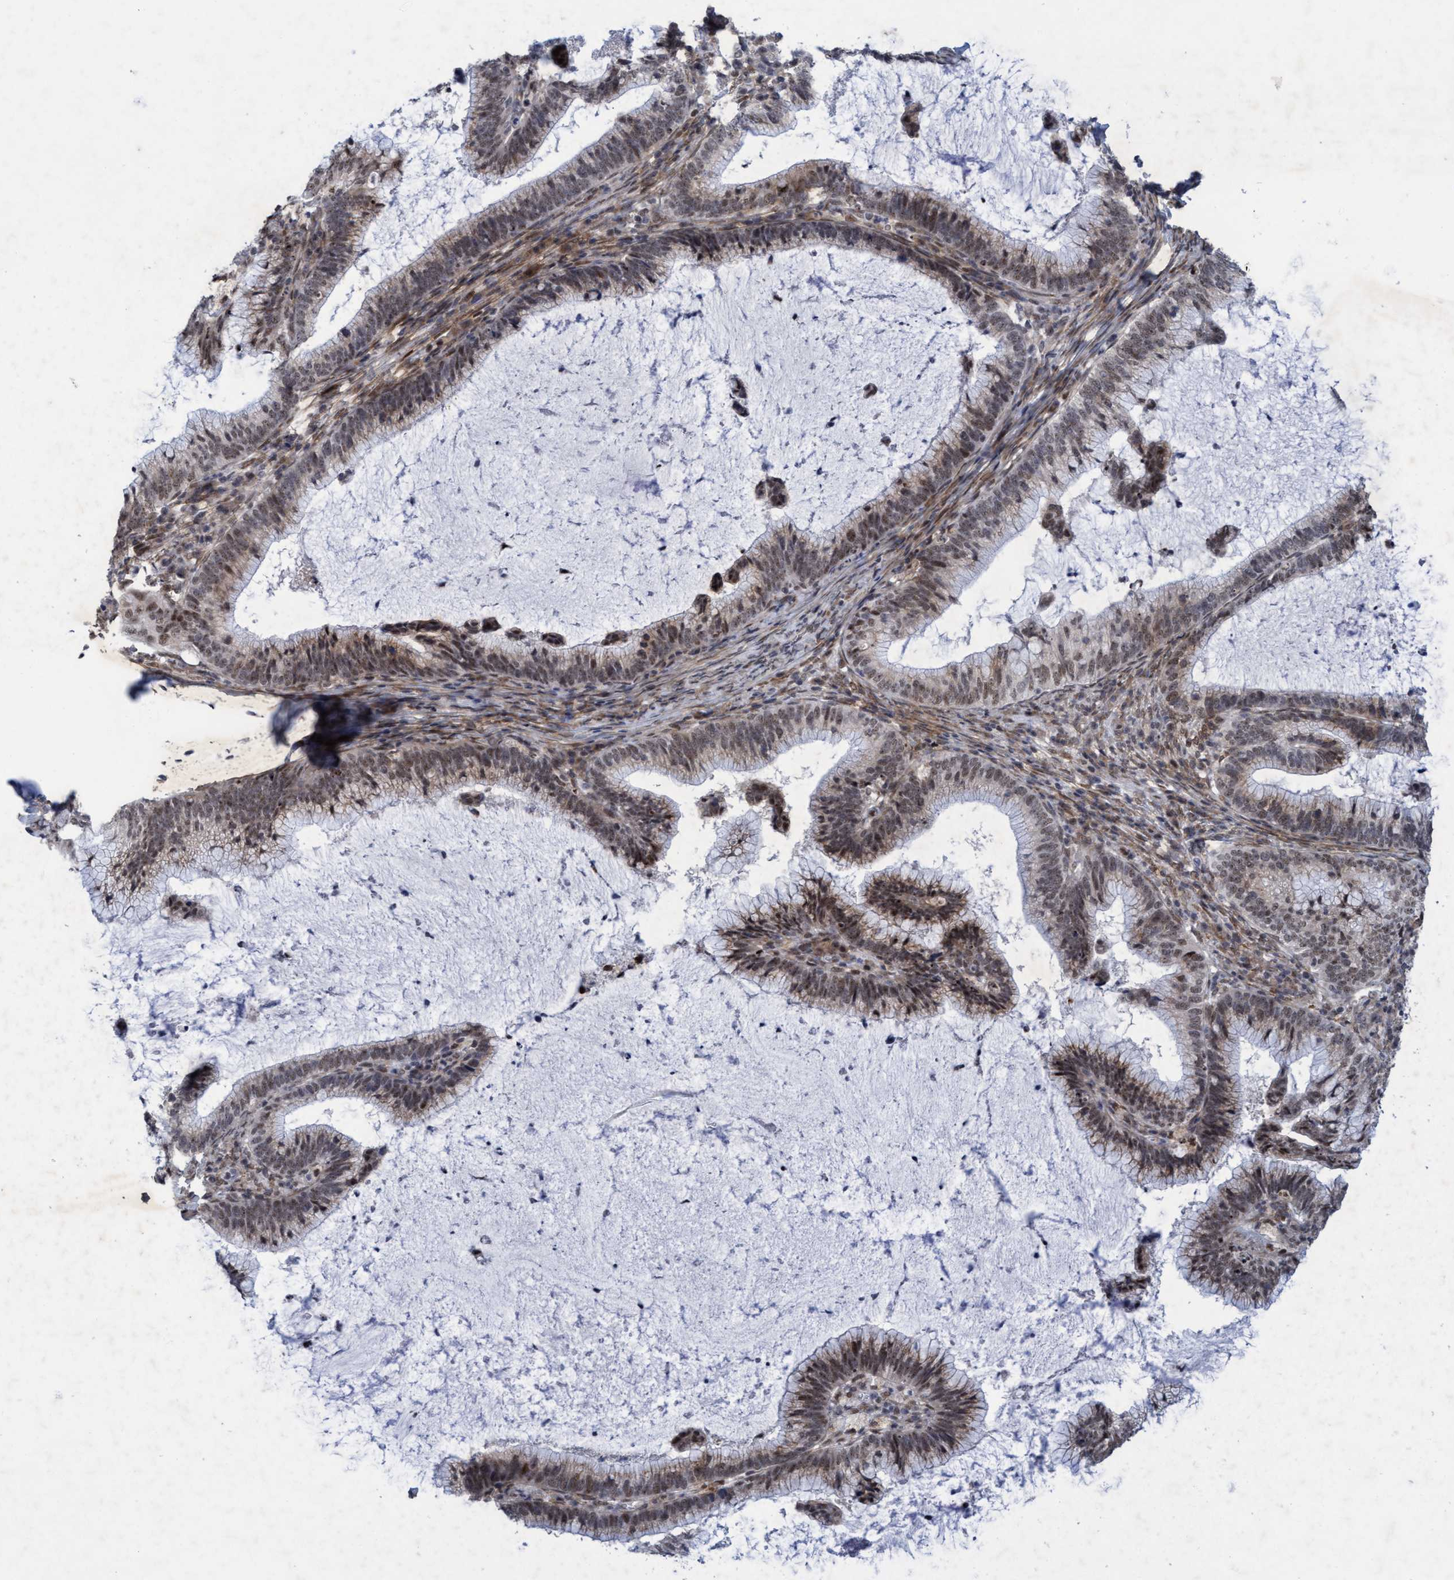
{"staining": {"intensity": "weak", "quantity": ">75%", "location": "nuclear"}, "tissue": "cervical cancer", "cell_type": "Tumor cells", "image_type": "cancer", "snomed": [{"axis": "morphology", "description": "Adenocarcinoma, NOS"}, {"axis": "topography", "description": "Cervix"}], "caption": "The histopathology image exhibits staining of cervical adenocarcinoma, revealing weak nuclear protein staining (brown color) within tumor cells. Nuclei are stained in blue.", "gene": "GLT6D1", "patient": {"sex": "female", "age": 36}}